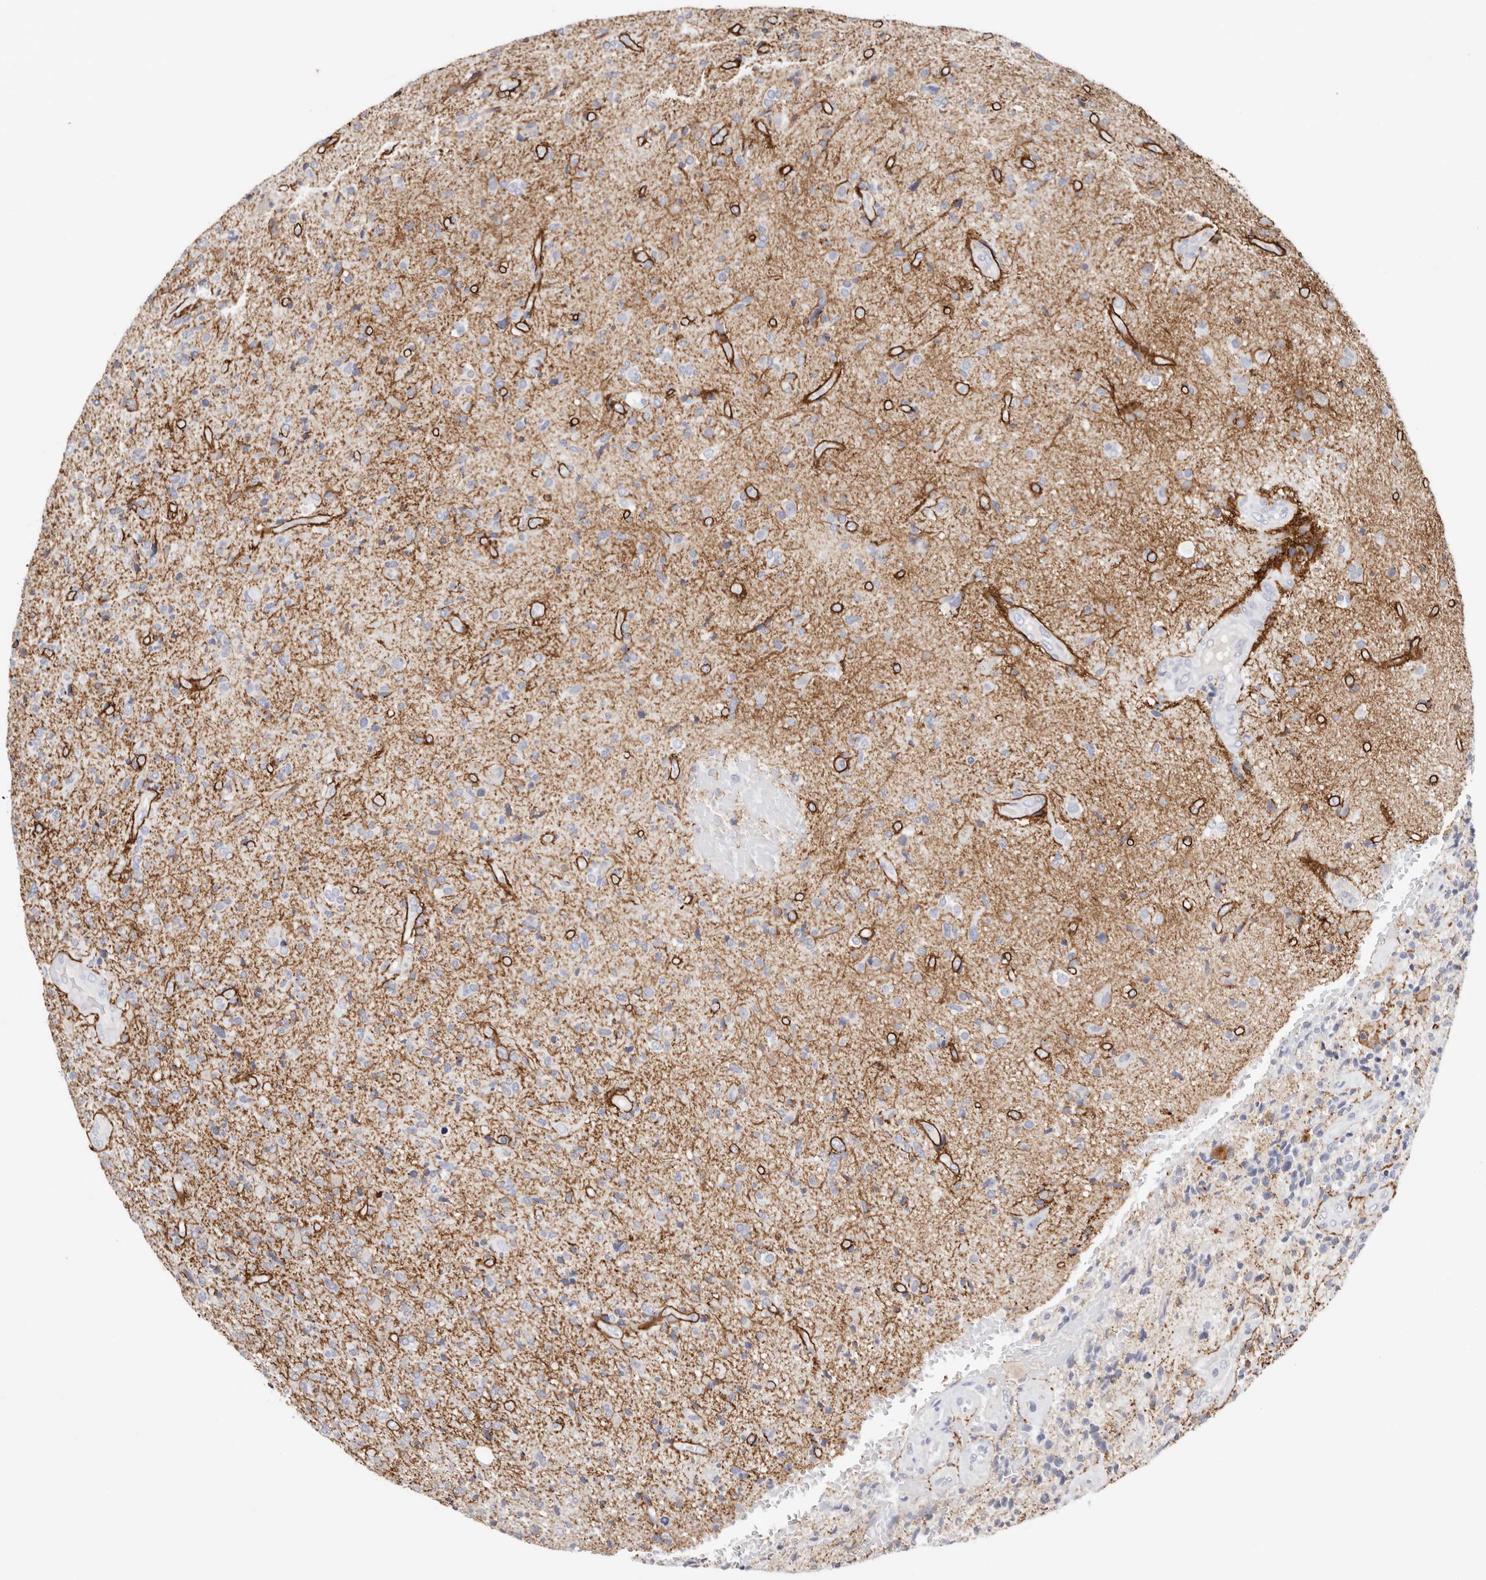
{"staining": {"intensity": "negative", "quantity": "none", "location": "none"}, "tissue": "glioma", "cell_type": "Tumor cells", "image_type": "cancer", "snomed": [{"axis": "morphology", "description": "Glioma, malignant, High grade"}, {"axis": "topography", "description": "Brain"}], "caption": "High magnification brightfield microscopy of malignant glioma (high-grade) stained with DAB (brown) and counterstained with hematoxylin (blue): tumor cells show no significant positivity.", "gene": "PKDCC", "patient": {"sex": "male", "age": 72}}